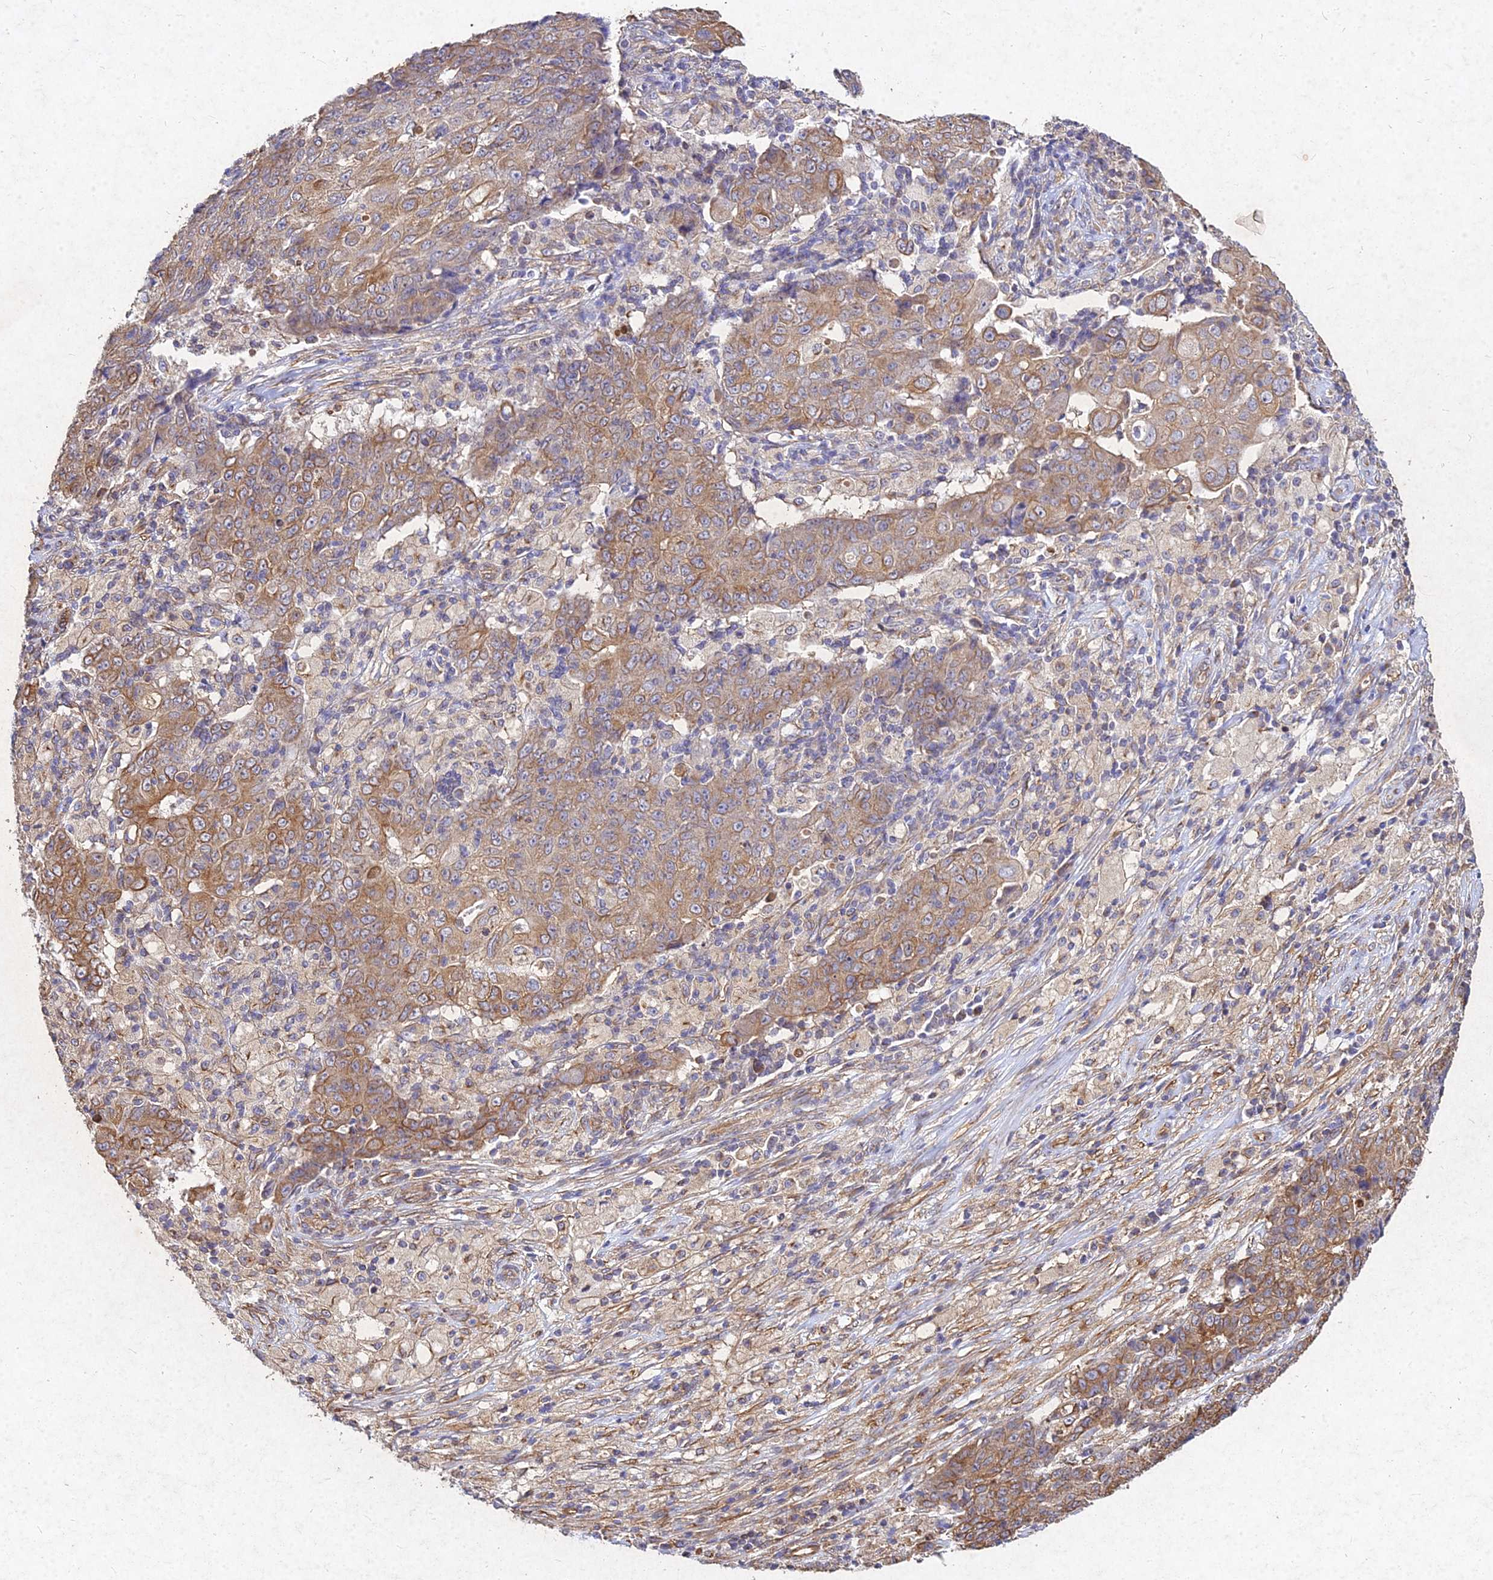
{"staining": {"intensity": "moderate", "quantity": ">75%", "location": "cytoplasmic/membranous"}, "tissue": "ovarian cancer", "cell_type": "Tumor cells", "image_type": "cancer", "snomed": [{"axis": "morphology", "description": "Carcinoma, endometroid"}, {"axis": "topography", "description": "Ovary"}], "caption": "Immunohistochemical staining of ovarian cancer (endometroid carcinoma) reveals moderate cytoplasmic/membranous protein positivity in about >75% of tumor cells.", "gene": "SKA1", "patient": {"sex": "female", "age": 42}}